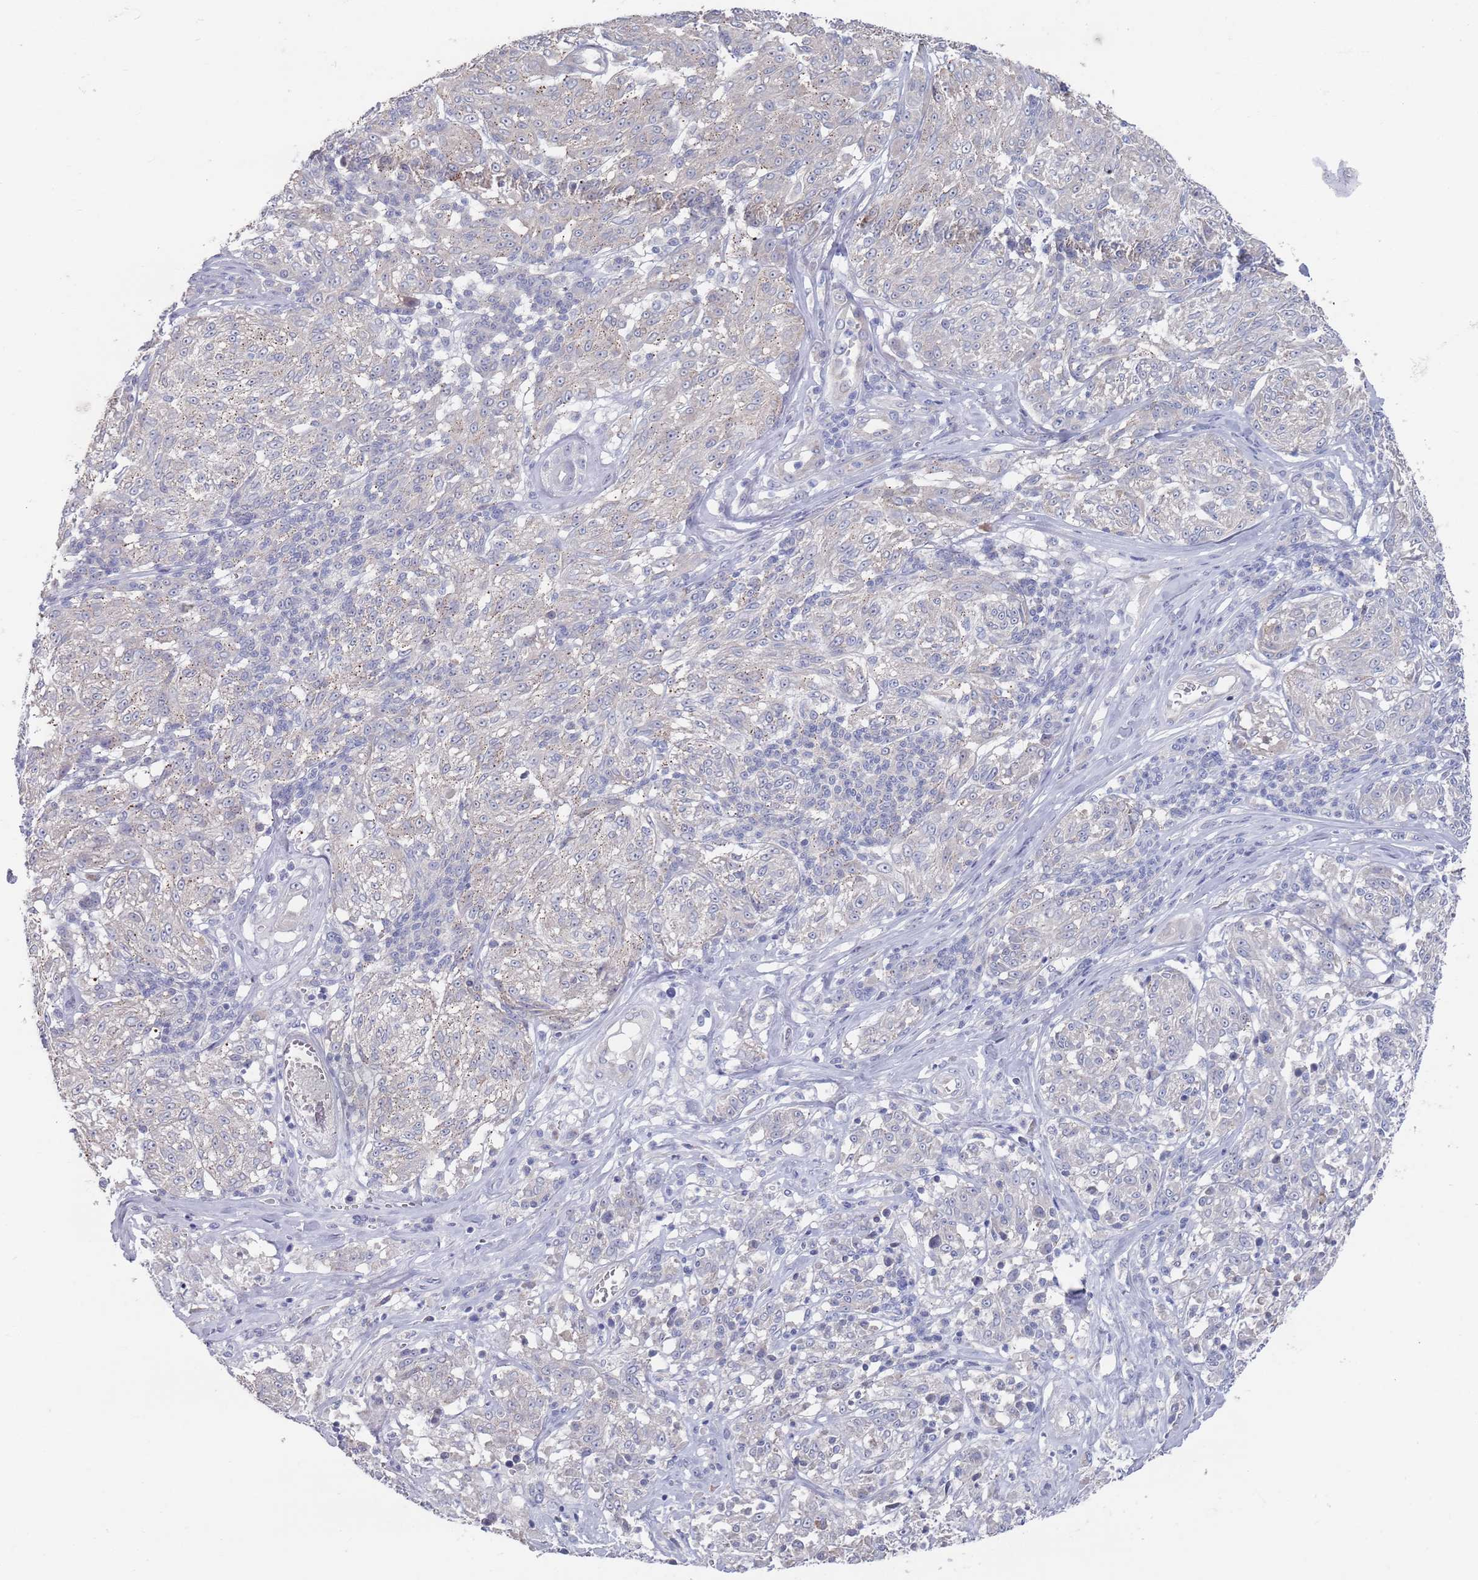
{"staining": {"intensity": "negative", "quantity": "none", "location": "none"}, "tissue": "melanoma", "cell_type": "Tumor cells", "image_type": "cancer", "snomed": [{"axis": "morphology", "description": "Malignant melanoma, NOS"}, {"axis": "topography", "description": "Skin"}], "caption": "A histopathology image of human melanoma is negative for staining in tumor cells. Brightfield microscopy of immunohistochemistry stained with DAB (3,3'-diaminobenzidine) (brown) and hematoxylin (blue), captured at high magnification.", "gene": "TMCO3", "patient": {"sex": "female", "age": 63}}